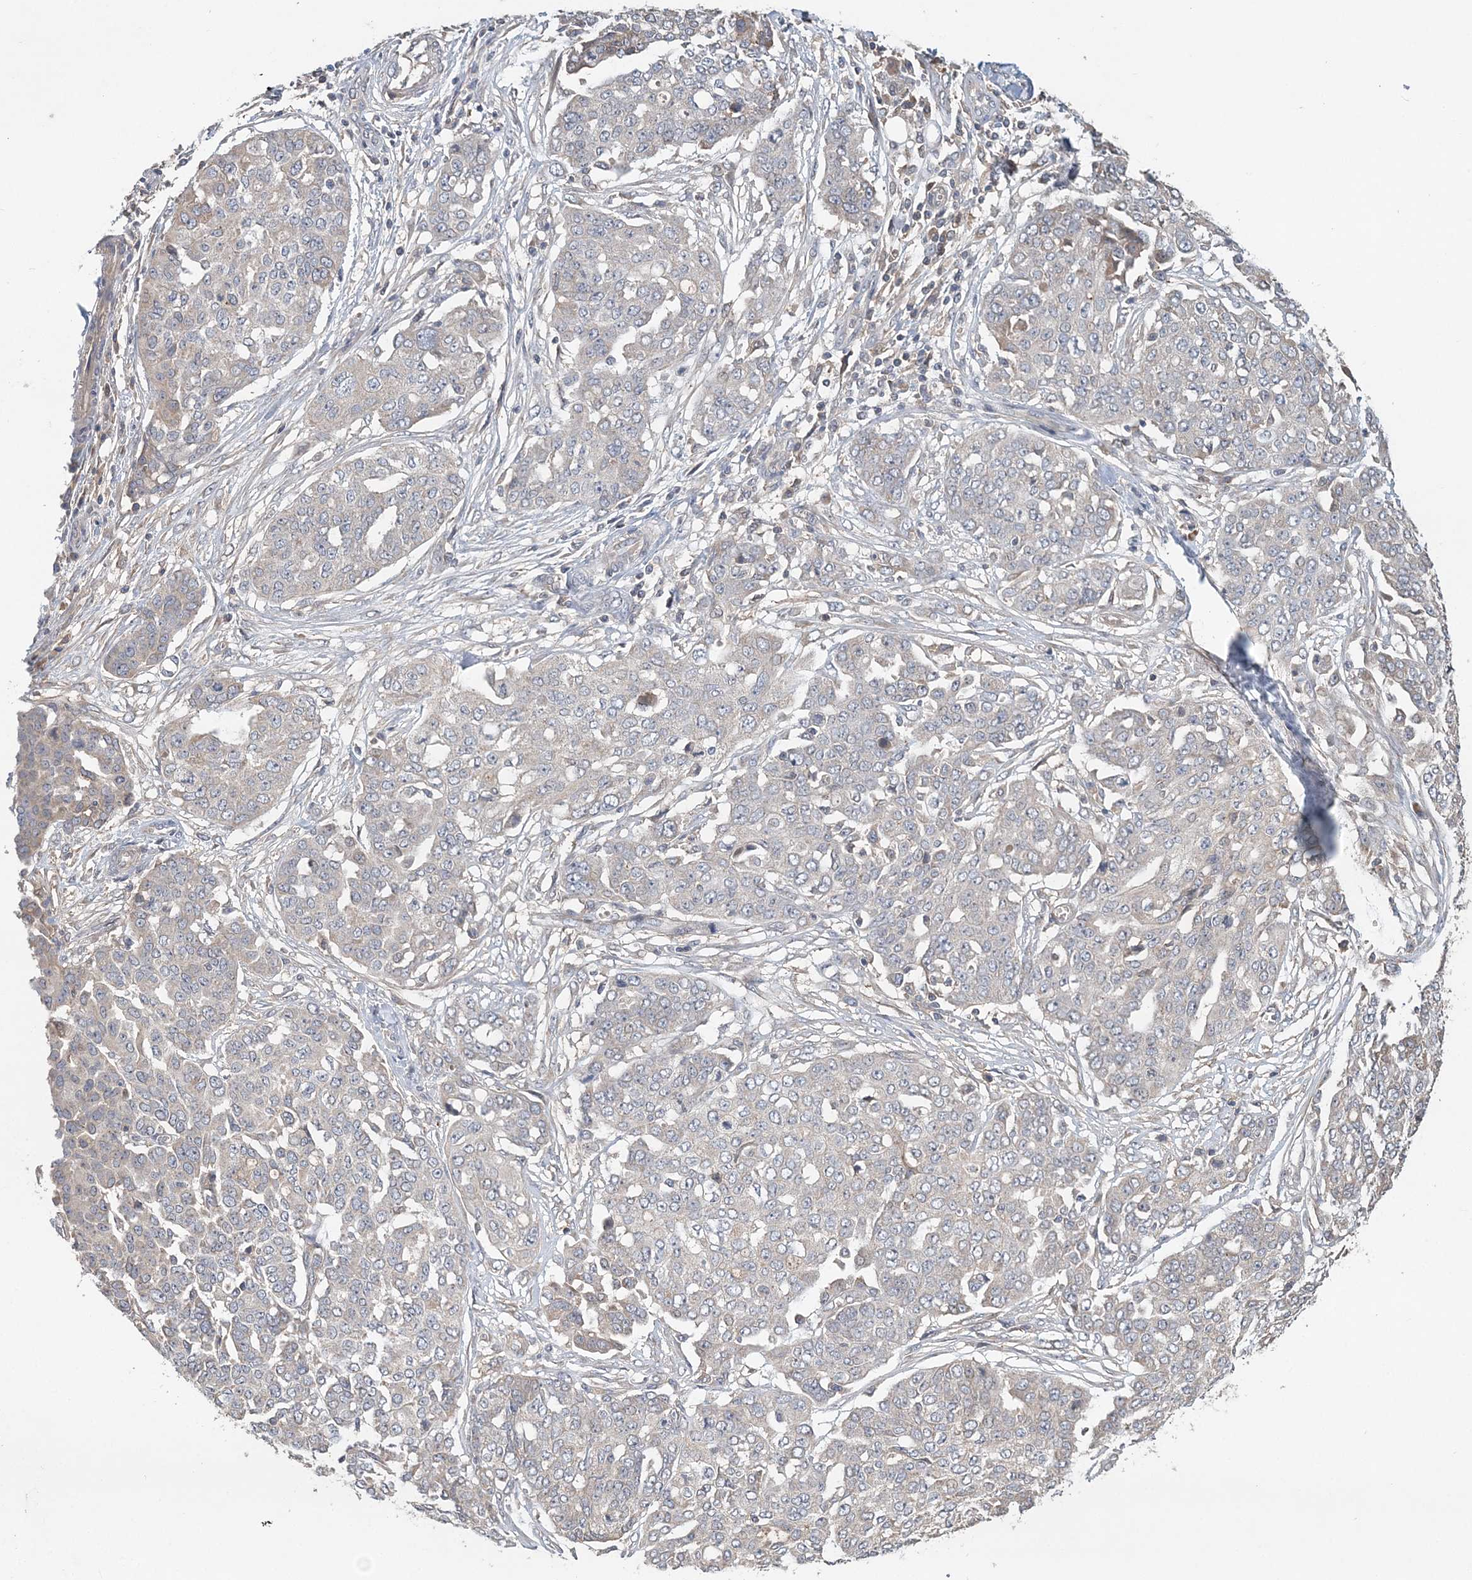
{"staining": {"intensity": "negative", "quantity": "none", "location": "none"}, "tissue": "ovarian cancer", "cell_type": "Tumor cells", "image_type": "cancer", "snomed": [{"axis": "morphology", "description": "Cystadenocarcinoma, serous, NOS"}, {"axis": "topography", "description": "Soft tissue"}, {"axis": "topography", "description": "Ovary"}], "caption": "A micrograph of serous cystadenocarcinoma (ovarian) stained for a protein reveals no brown staining in tumor cells. (DAB immunohistochemistry with hematoxylin counter stain).", "gene": "SYCP3", "patient": {"sex": "female", "age": 57}}